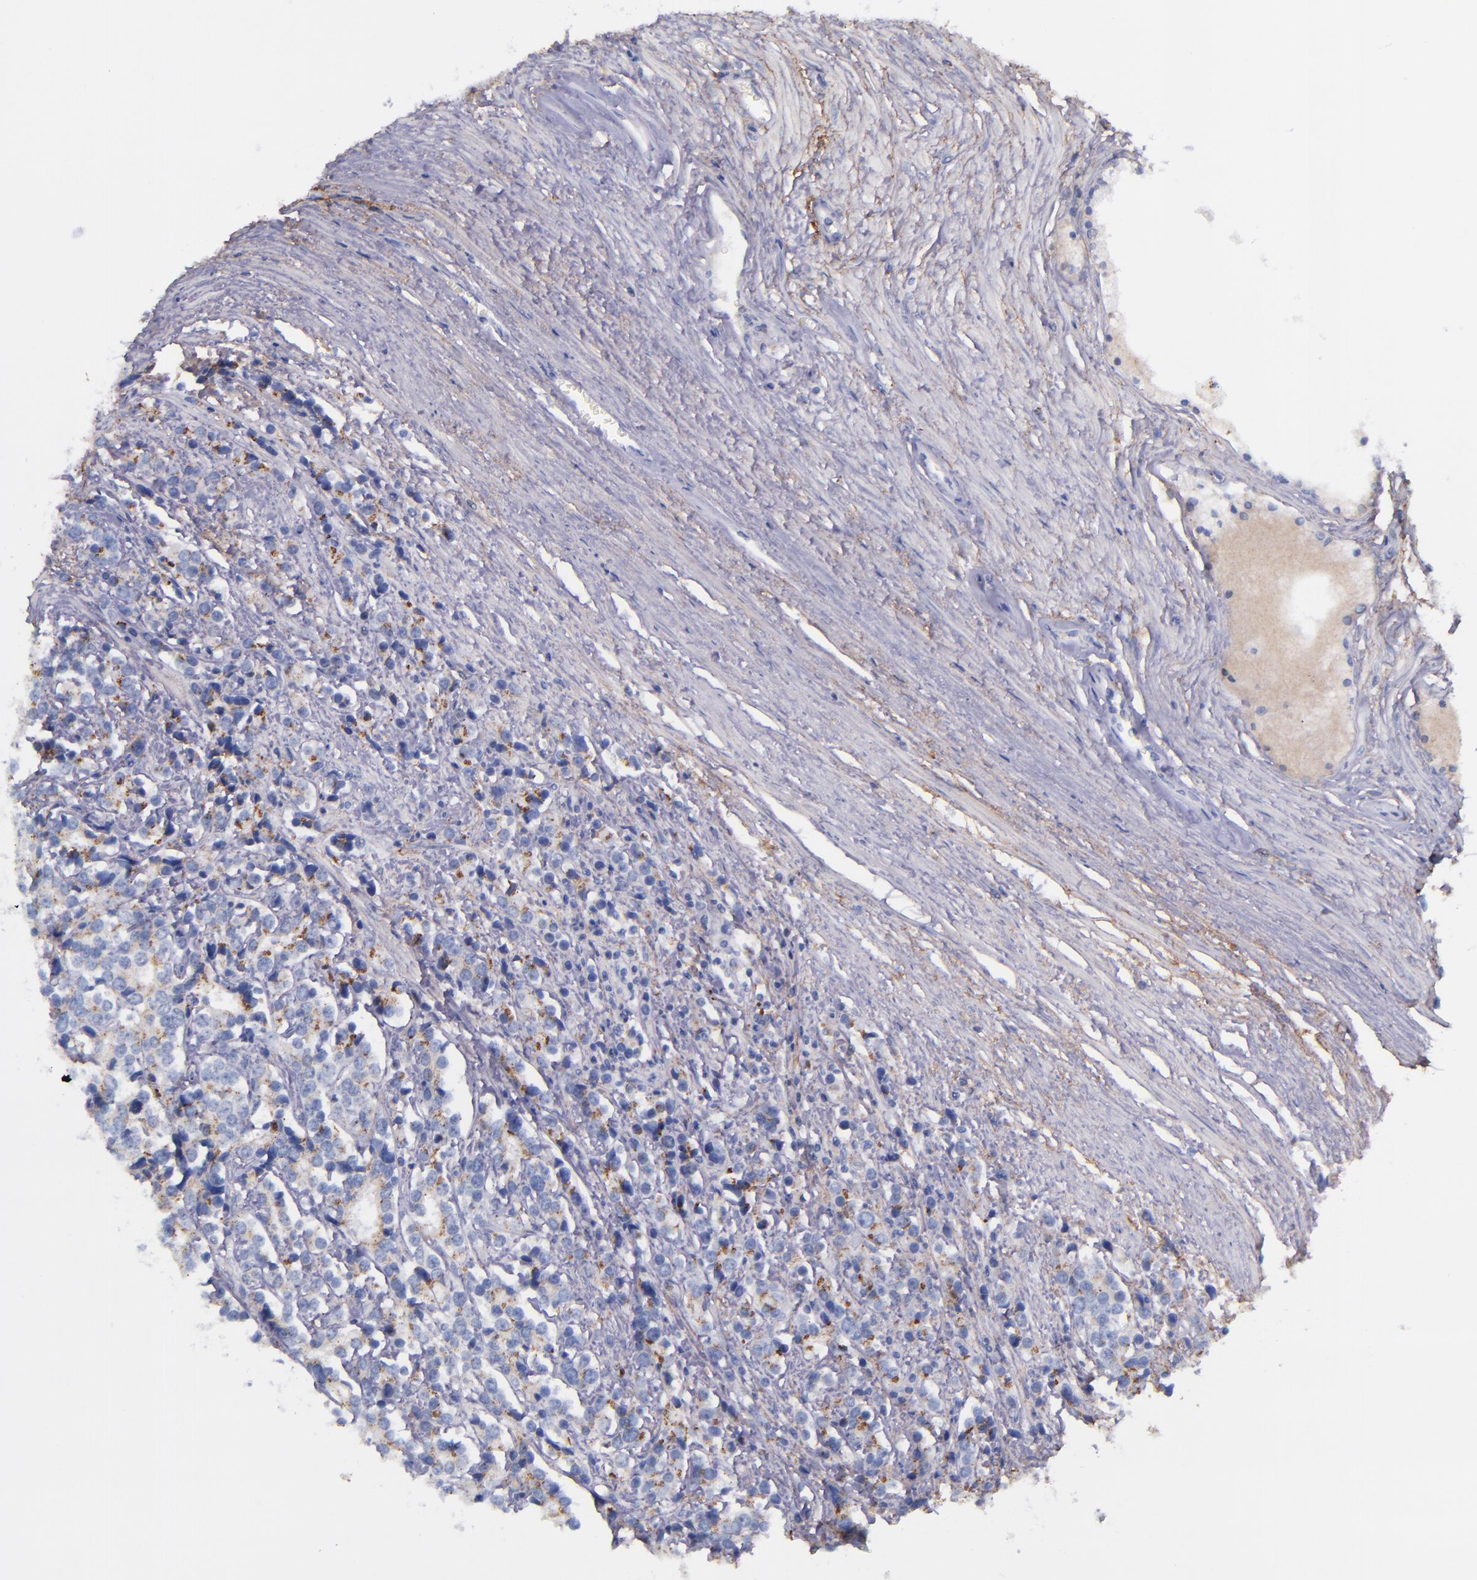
{"staining": {"intensity": "moderate", "quantity": "25%-75%", "location": "cytoplasmic/membranous"}, "tissue": "prostate cancer", "cell_type": "Tumor cells", "image_type": "cancer", "snomed": [{"axis": "morphology", "description": "Adenocarcinoma, High grade"}, {"axis": "topography", "description": "Prostate"}], "caption": "There is medium levels of moderate cytoplasmic/membranous staining in tumor cells of high-grade adenocarcinoma (prostate), as demonstrated by immunohistochemical staining (brown color).", "gene": "IVL", "patient": {"sex": "male", "age": 71}}